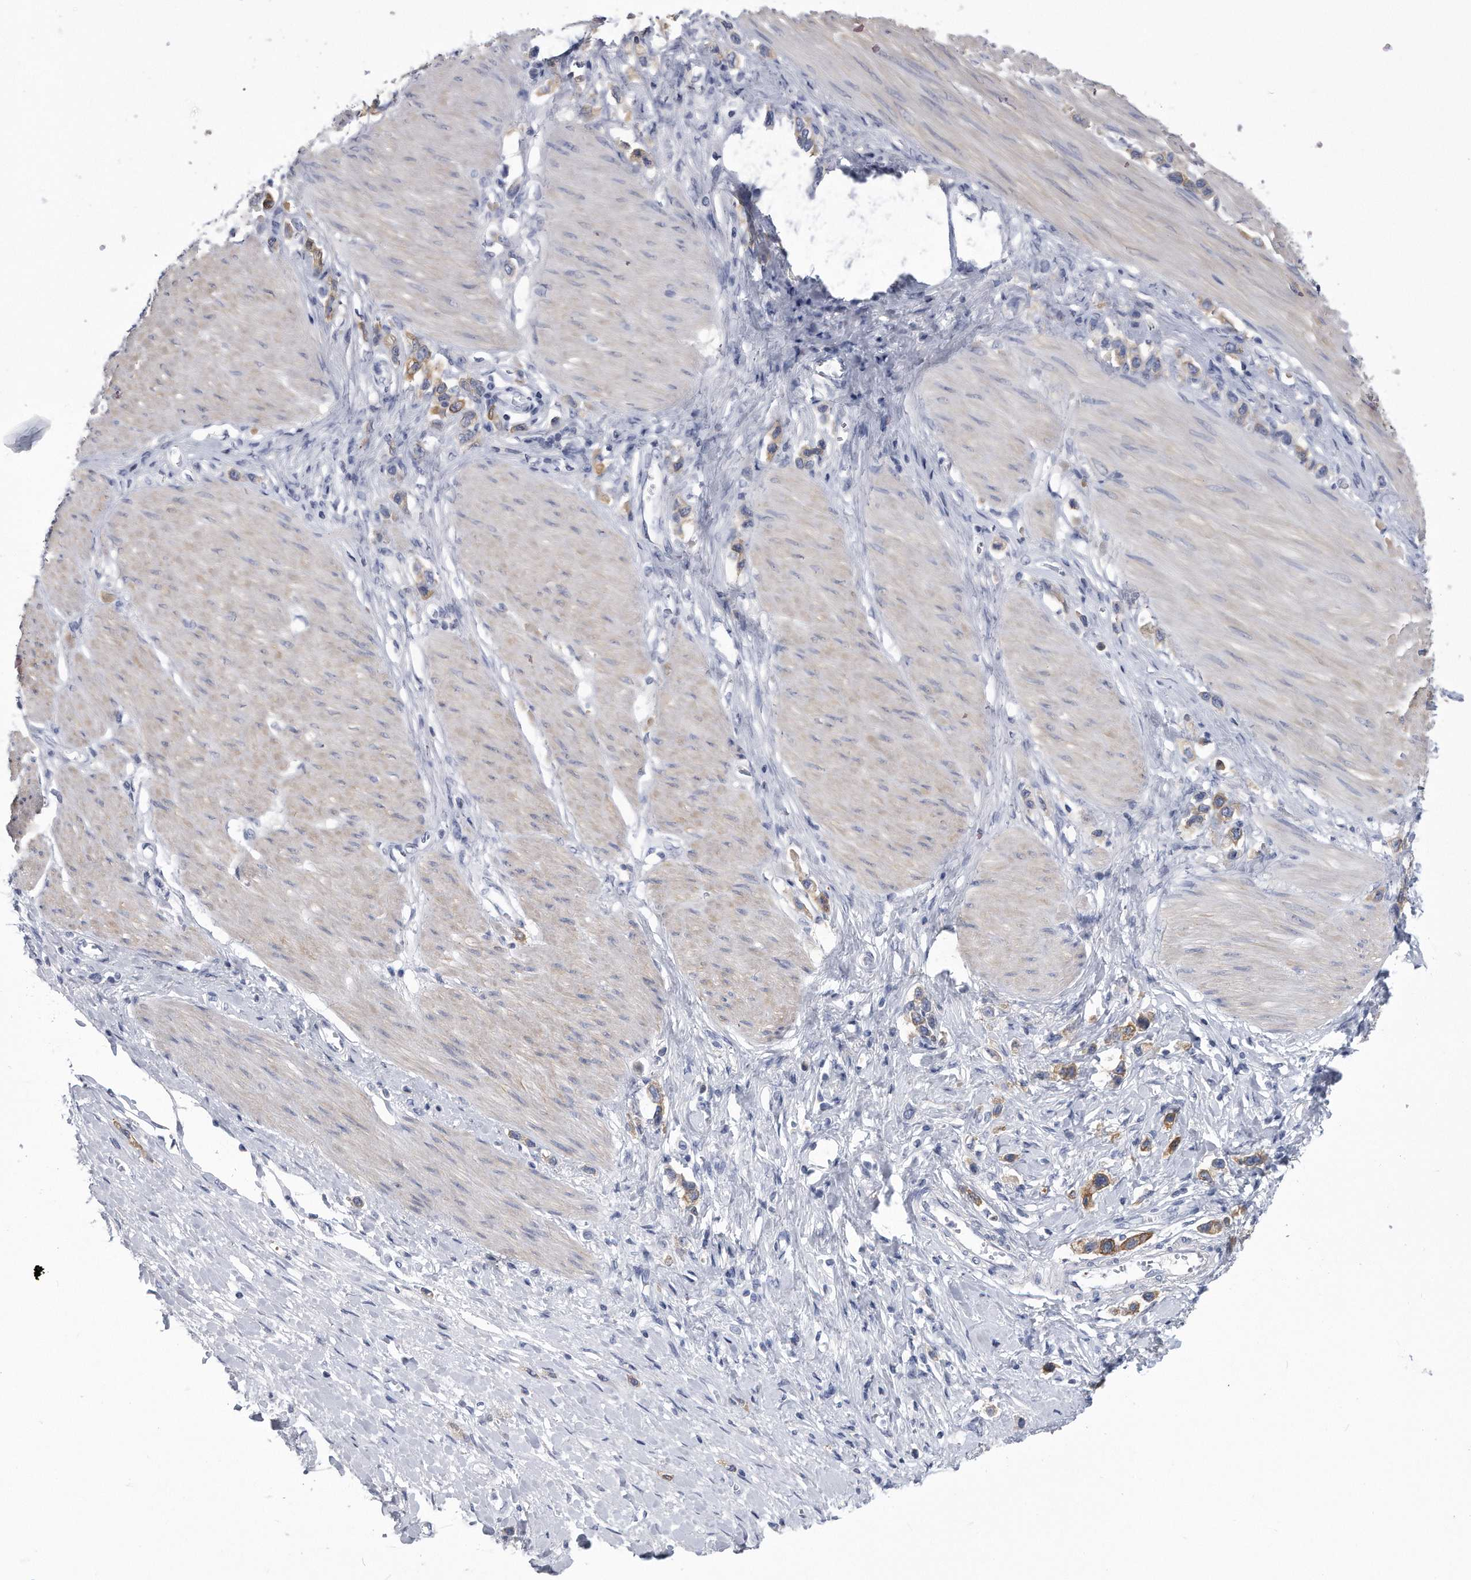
{"staining": {"intensity": "weak", "quantity": ">75%", "location": "cytoplasmic/membranous"}, "tissue": "stomach cancer", "cell_type": "Tumor cells", "image_type": "cancer", "snomed": [{"axis": "morphology", "description": "Adenocarcinoma, NOS"}, {"axis": "topography", "description": "Stomach"}], "caption": "The histopathology image exhibits immunohistochemical staining of adenocarcinoma (stomach). There is weak cytoplasmic/membranous staining is identified in approximately >75% of tumor cells.", "gene": "PYGB", "patient": {"sex": "female", "age": 65}}